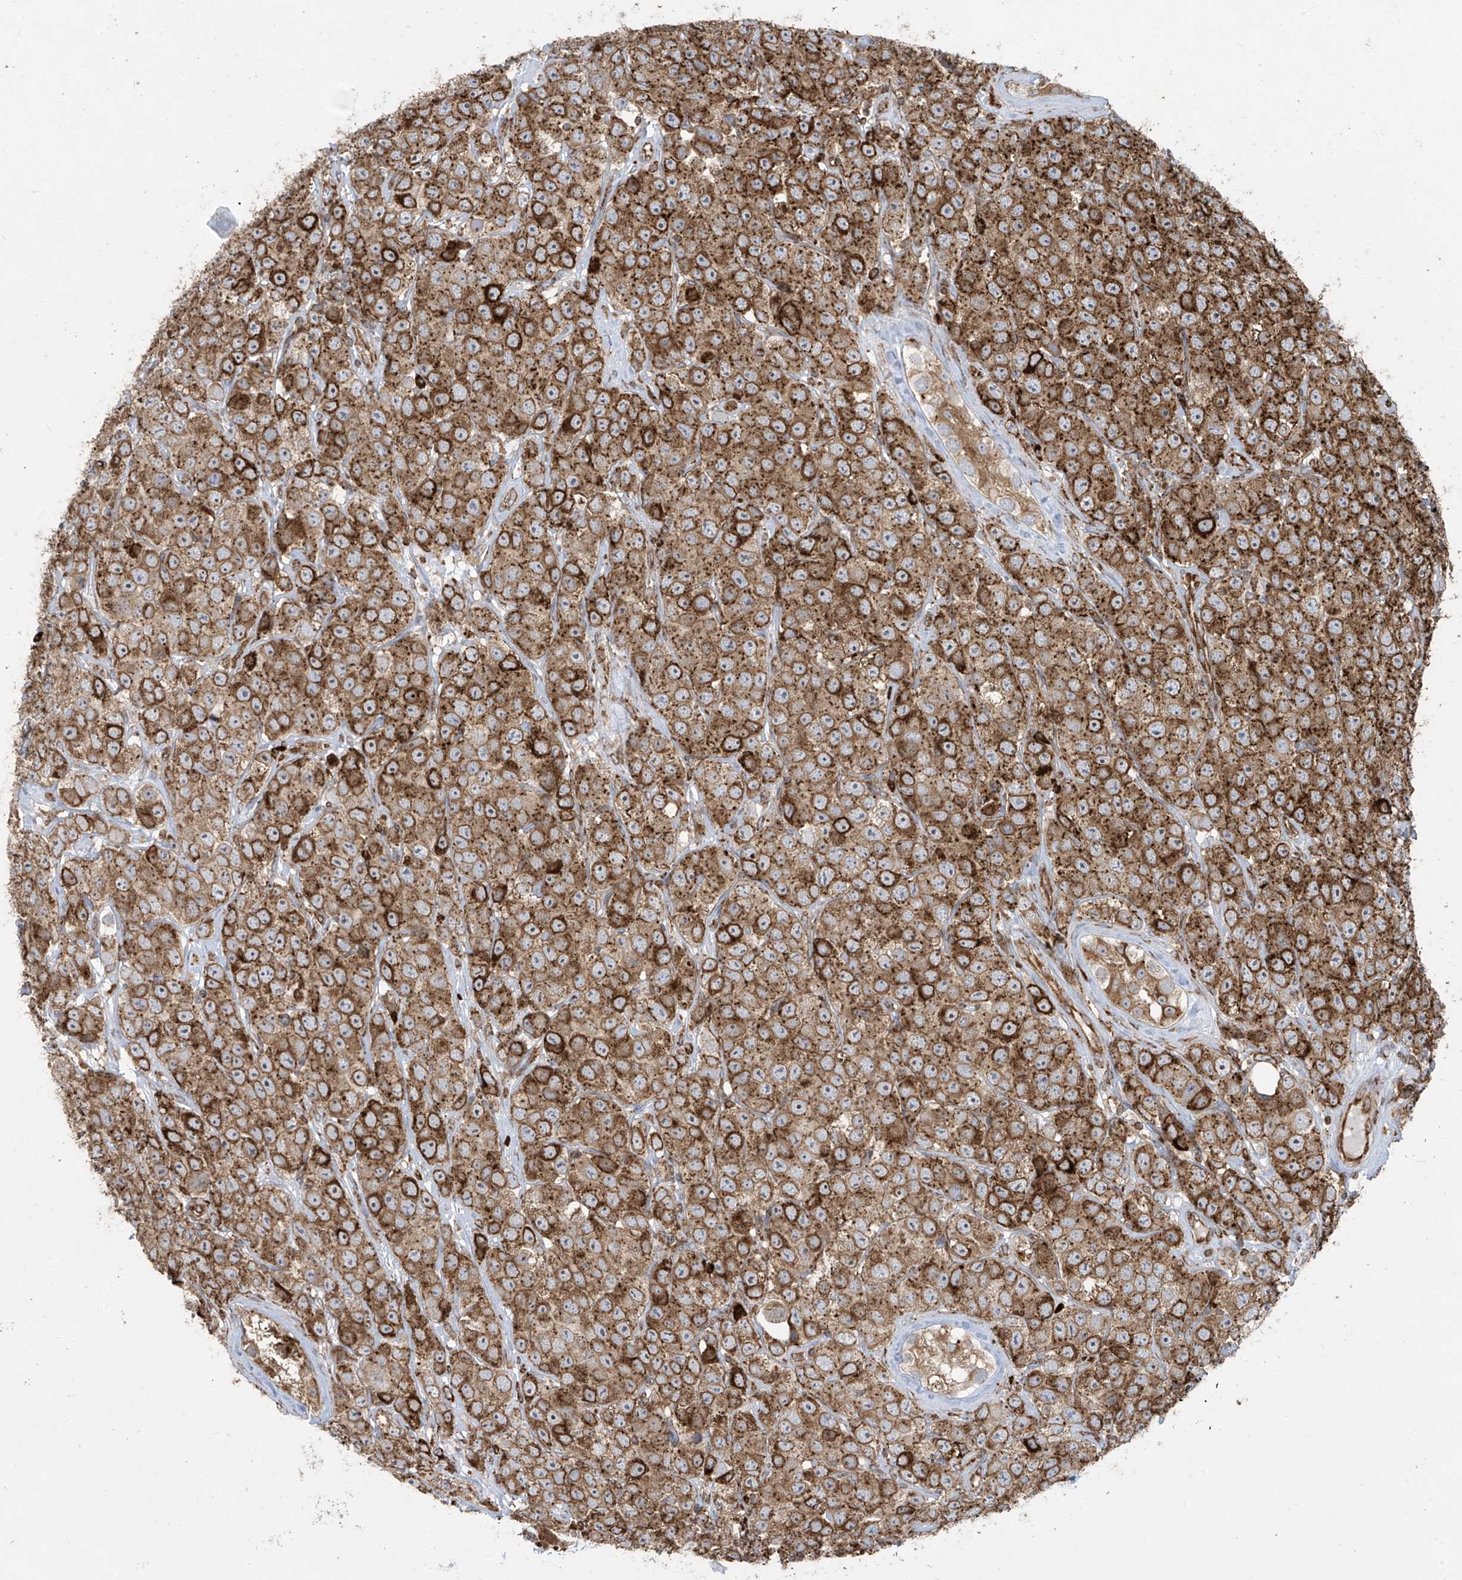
{"staining": {"intensity": "strong", "quantity": ">75%", "location": "cytoplasmic/membranous"}, "tissue": "testis cancer", "cell_type": "Tumor cells", "image_type": "cancer", "snomed": [{"axis": "morphology", "description": "Seminoma, NOS"}, {"axis": "topography", "description": "Testis"}], "caption": "Immunohistochemical staining of human testis cancer reveals strong cytoplasmic/membranous protein expression in approximately >75% of tumor cells.", "gene": "MX1", "patient": {"sex": "male", "age": 28}}